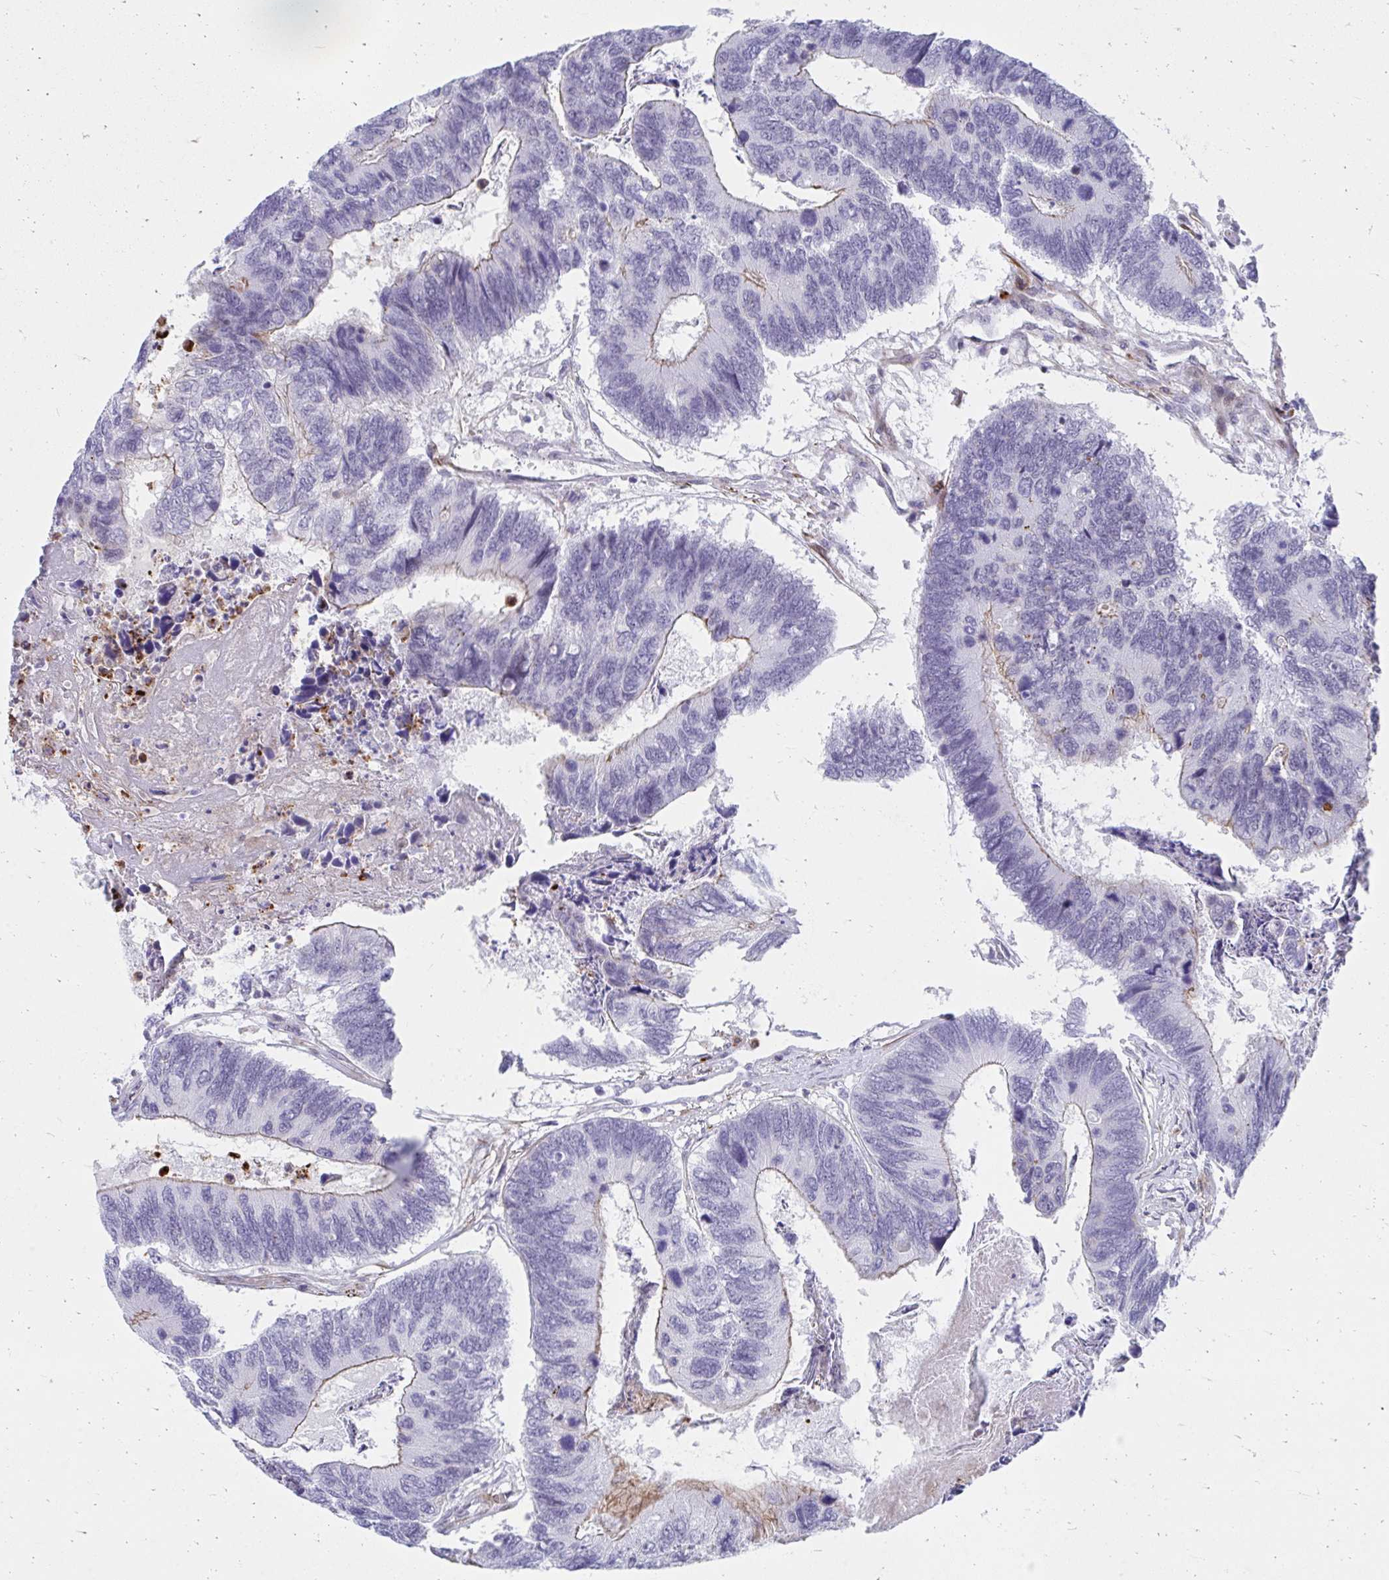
{"staining": {"intensity": "weak", "quantity": "25%-75%", "location": "cytoplasmic/membranous"}, "tissue": "colorectal cancer", "cell_type": "Tumor cells", "image_type": "cancer", "snomed": [{"axis": "morphology", "description": "Adenocarcinoma, NOS"}, {"axis": "topography", "description": "Colon"}], "caption": "Weak cytoplasmic/membranous protein expression is appreciated in approximately 25%-75% of tumor cells in colorectal cancer. Immunohistochemistry stains the protein in brown and the nuclei are stained blue.", "gene": "CSTB", "patient": {"sex": "female", "age": 67}}